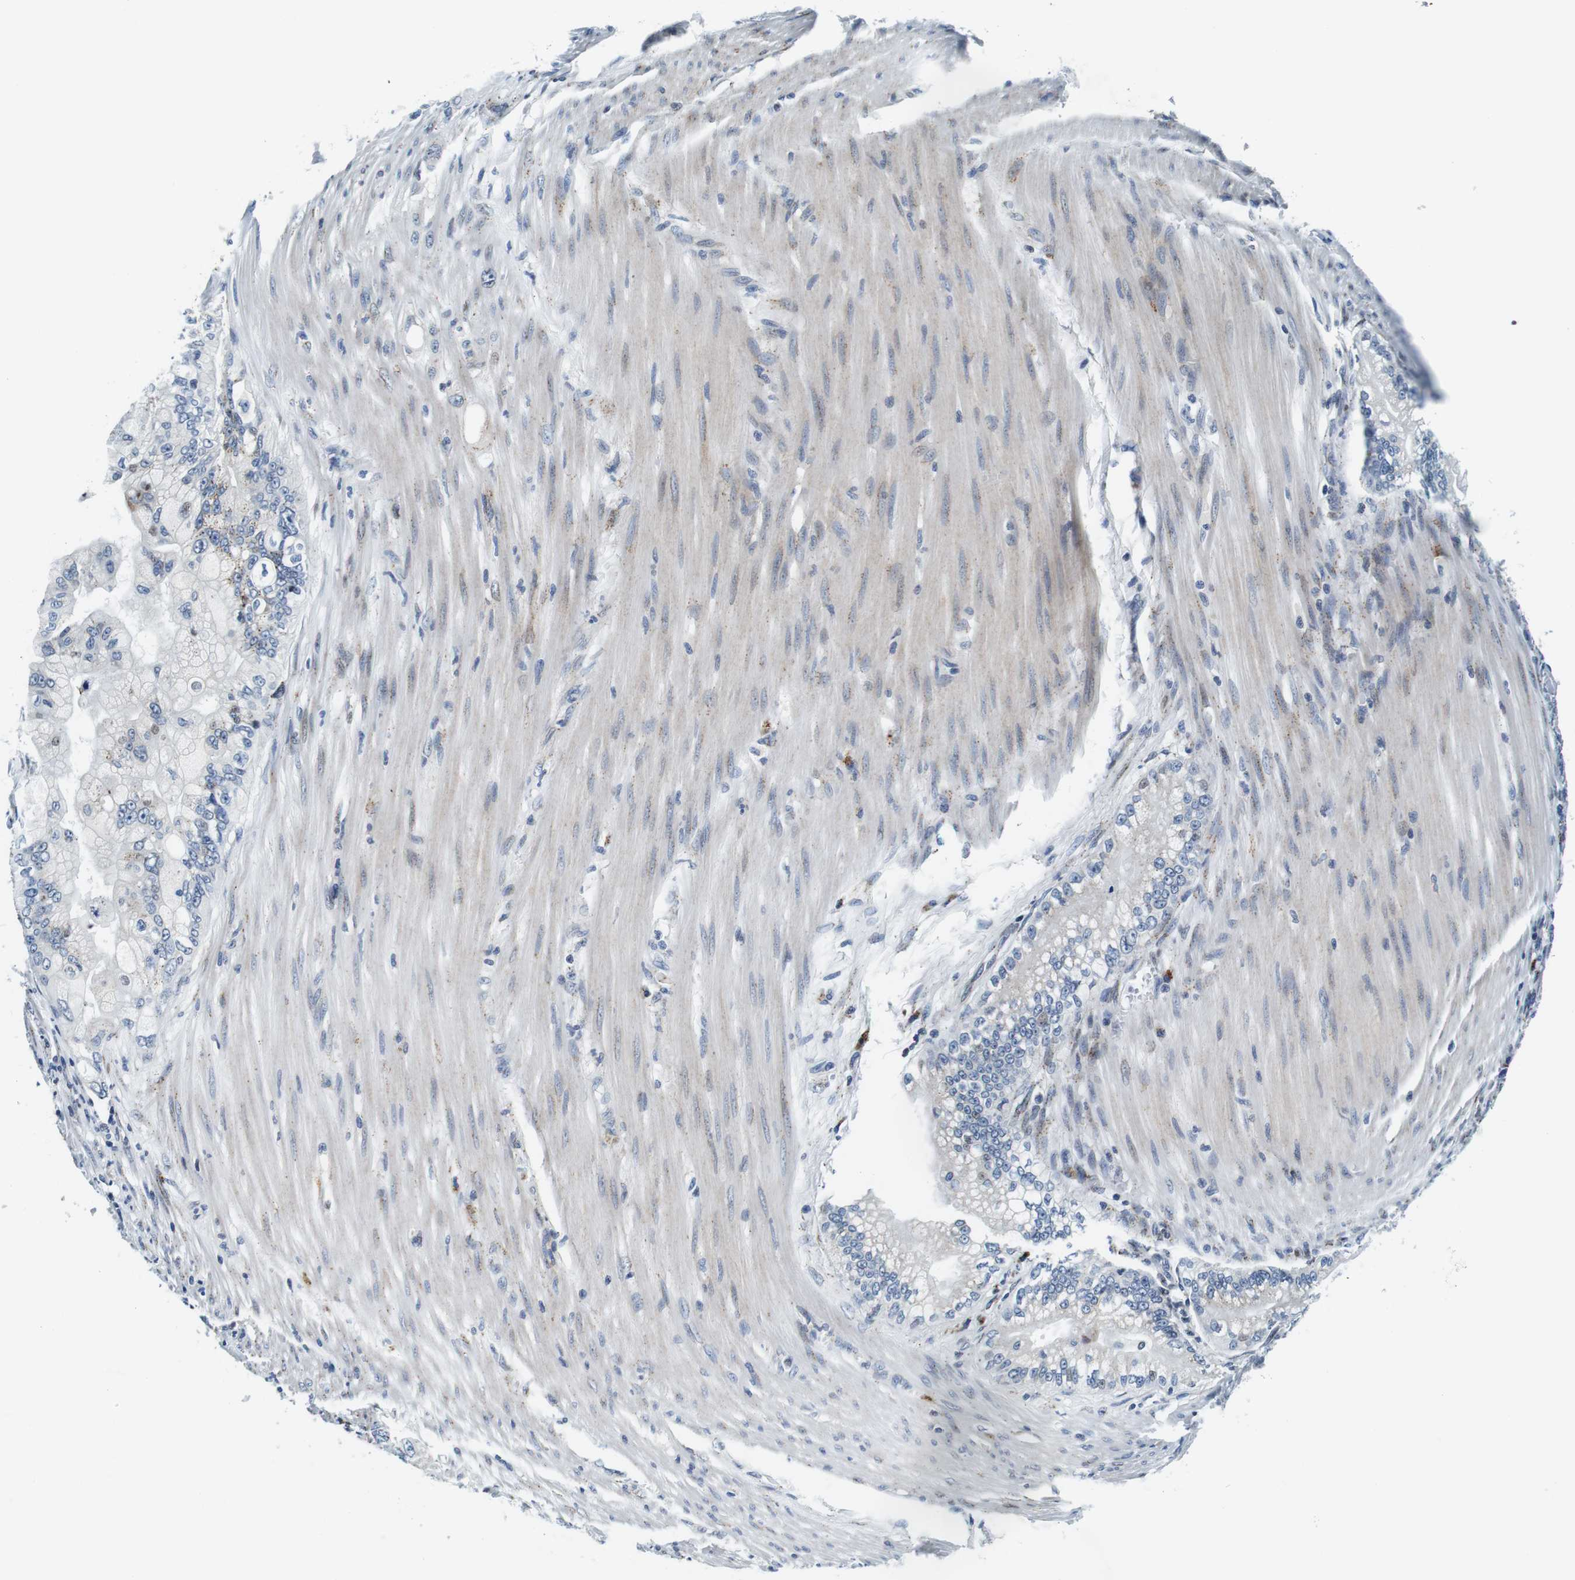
{"staining": {"intensity": "negative", "quantity": "none", "location": "none"}, "tissue": "pancreatic cancer", "cell_type": "Tumor cells", "image_type": "cancer", "snomed": [{"axis": "morphology", "description": "Normal tissue, NOS"}, {"axis": "topography", "description": "Pancreas"}], "caption": "Tumor cells are negative for protein expression in human pancreatic cancer.", "gene": "FAR2", "patient": {"sex": "male", "age": 42}}